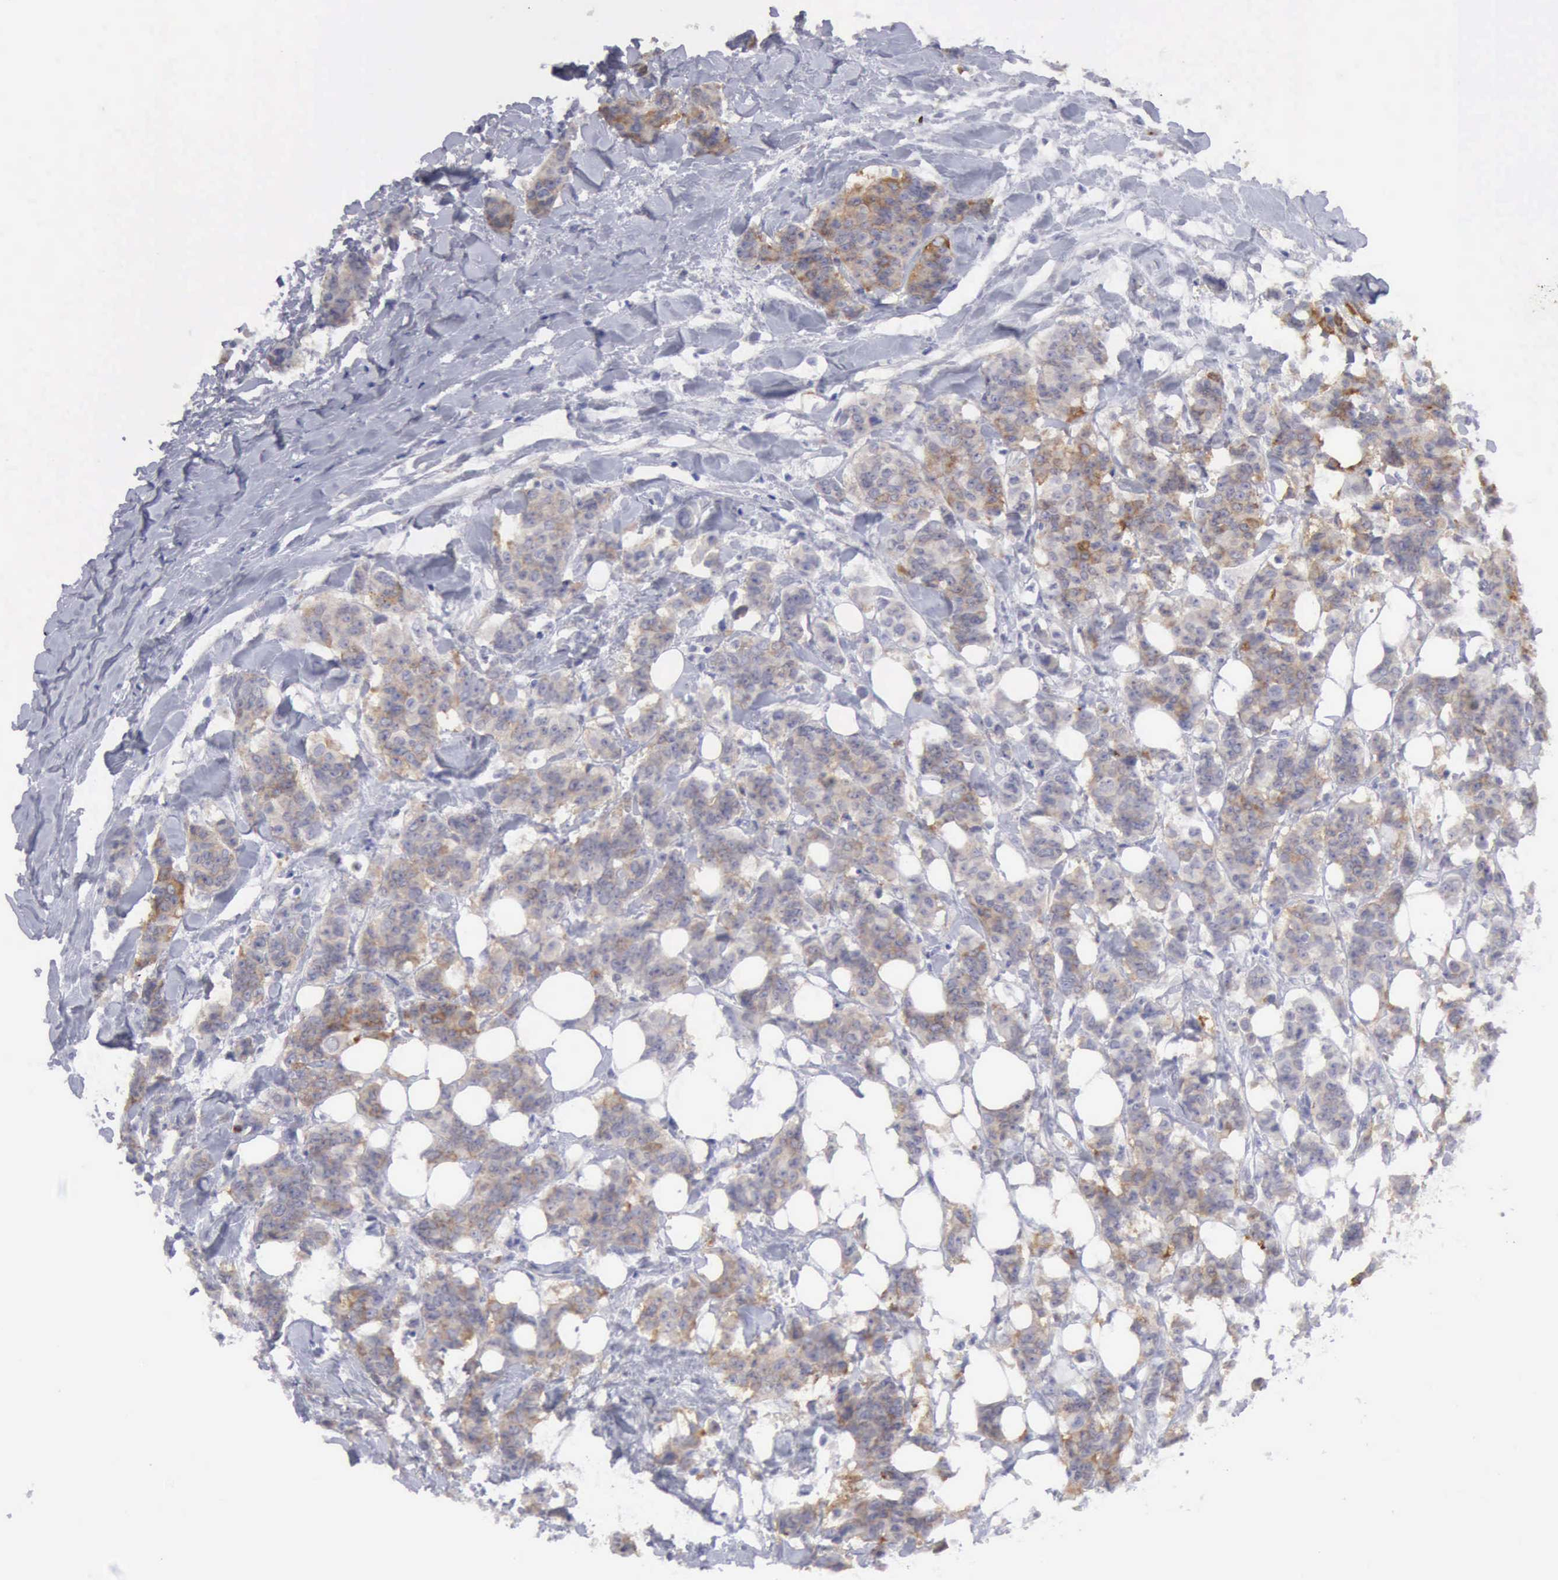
{"staining": {"intensity": "weak", "quantity": "<25%", "location": "cytoplasmic/membranous"}, "tissue": "breast cancer", "cell_type": "Tumor cells", "image_type": "cancer", "snomed": [{"axis": "morphology", "description": "Duct carcinoma"}, {"axis": "topography", "description": "Breast"}], "caption": "Immunohistochemistry (IHC) of human breast cancer exhibits no positivity in tumor cells.", "gene": "TFRC", "patient": {"sex": "female", "age": 40}}